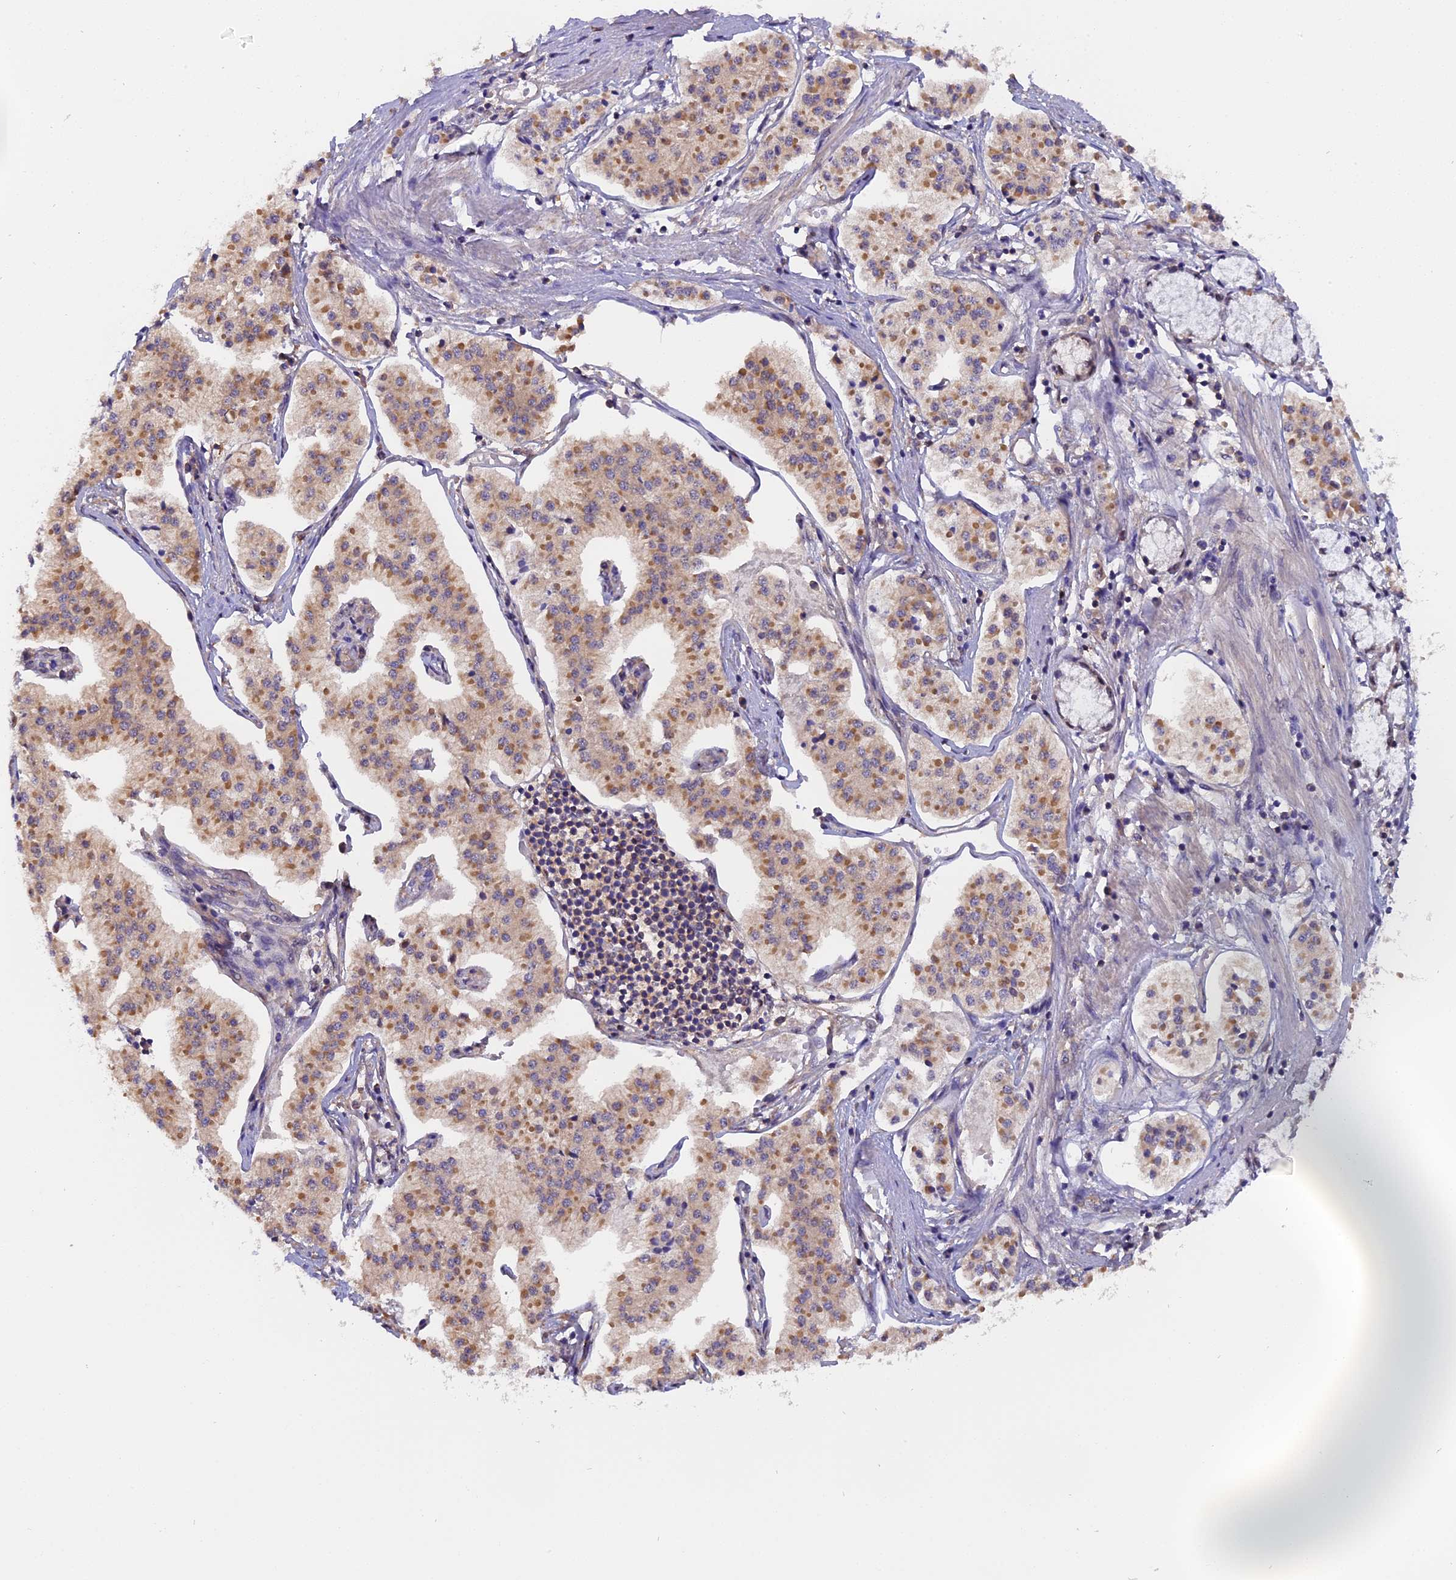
{"staining": {"intensity": "moderate", "quantity": ">75%", "location": "cytoplasmic/membranous"}, "tissue": "pancreatic cancer", "cell_type": "Tumor cells", "image_type": "cancer", "snomed": [{"axis": "morphology", "description": "Adenocarcinoma, NOS"}, {"axis": "topography", "description": "Pancreas"}], "caption": "Tumor cells show moderate cytoplasmic/membranous expression in about >75% of cells in pancreatic adenocarcinoma. (DAB (3,3'-diaminobenzidine) IHC, brown staining for protein, blue staining for nuclei).", "gene": "FAM118B", "patient": {"sex": "female", "age": 50}}